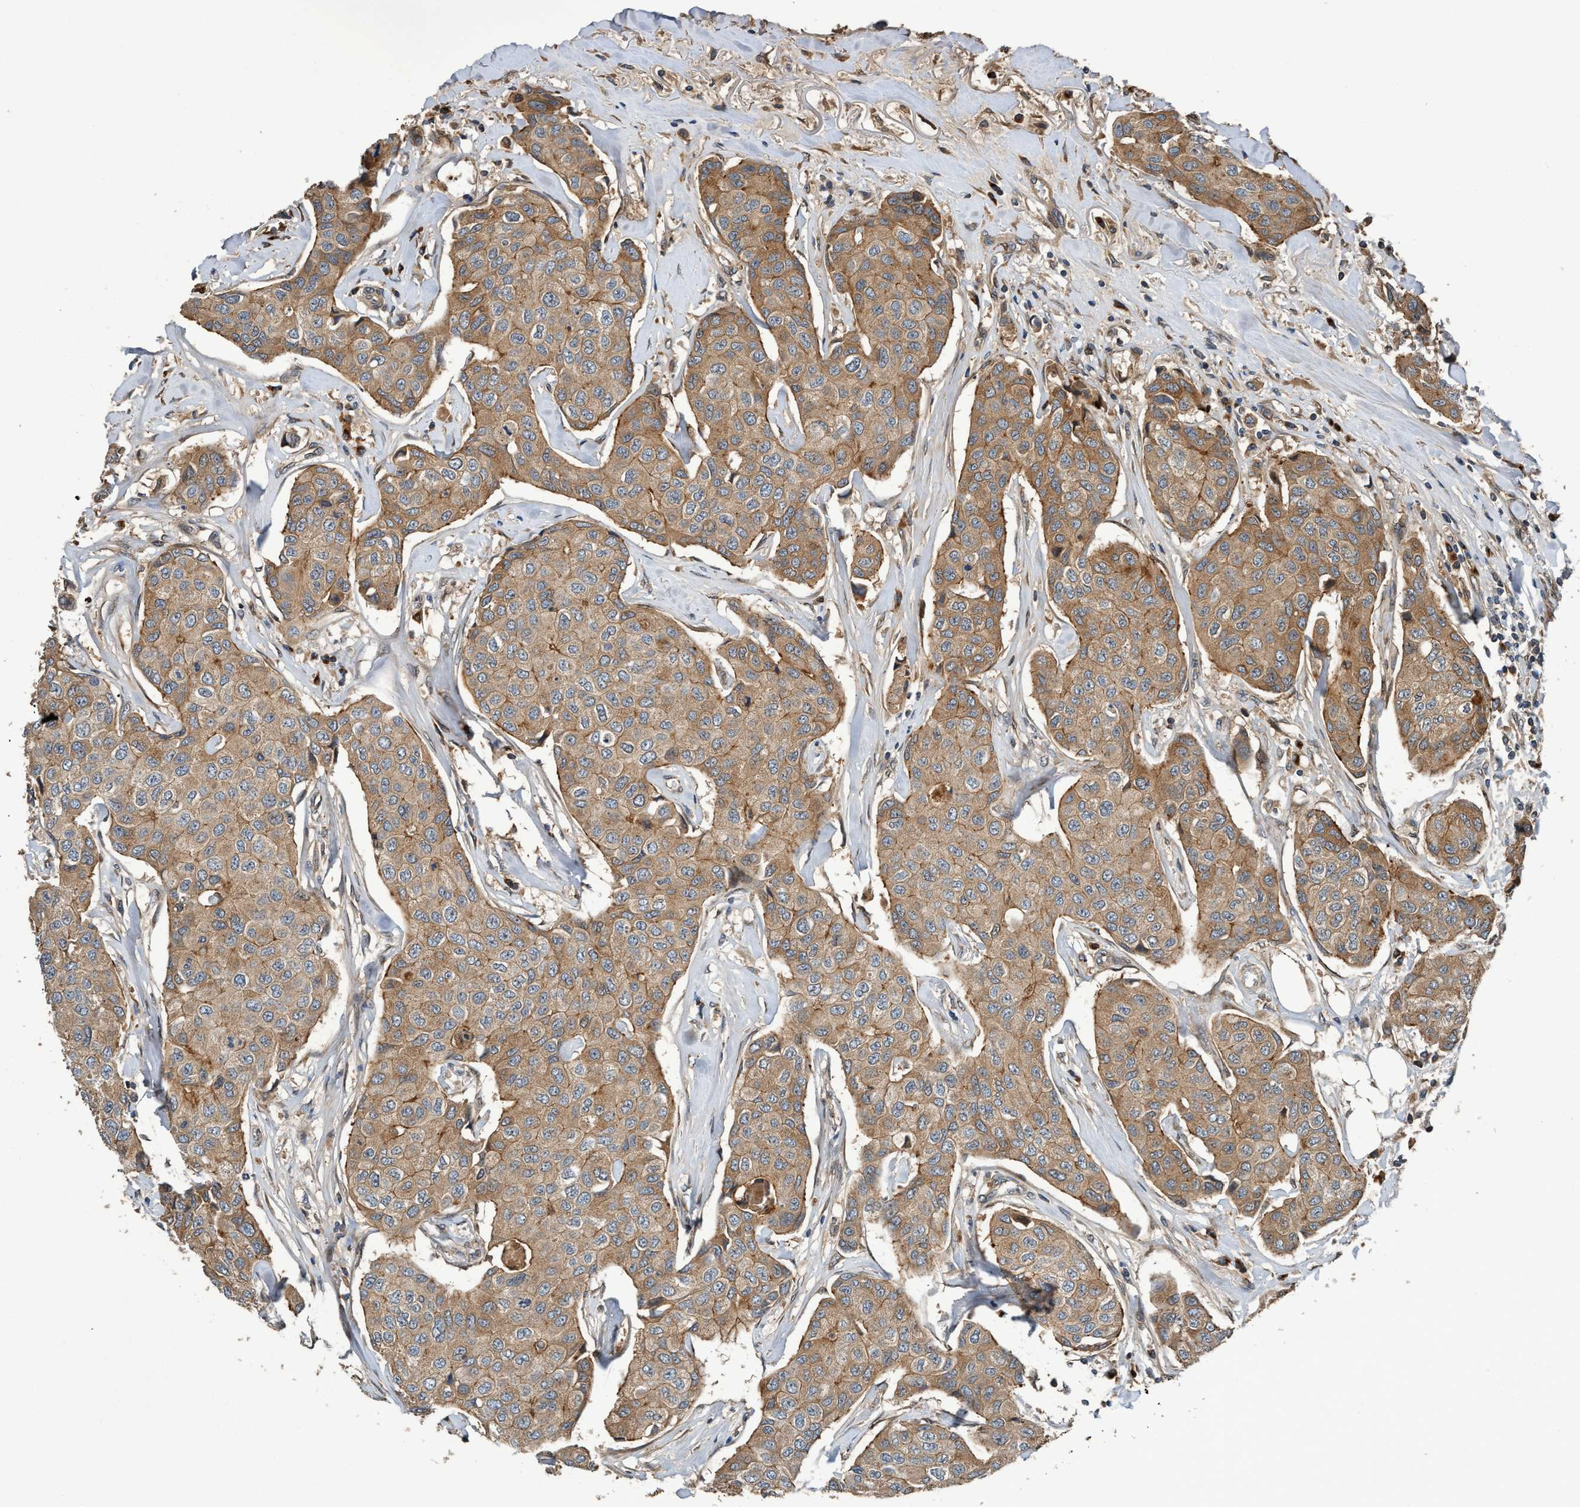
{"staining": {"intensity": "moderate", "quantity": ">75%", "location": "cytoplasmic/membranous"}, "tissue": "breast cancer", "cell_type": "Tumor cells", "image_type": "cancer", "snomed": [{"axis": "morphology", "description": "Duct carcinoma"}, {"axis": "topography", "description": "Breast"}], "caption": "Immunohistochemical staining of invasive ductal carcinoma (breast) displays medium levels of moderate cytoplasmic/membranous protein staining in approximately >75% of tumor cells. (brown staining indicates protein expression, while blue staining denotes nuclei).", "gene": "MACC1", "patient": {"sex": "female", "age": 80}}